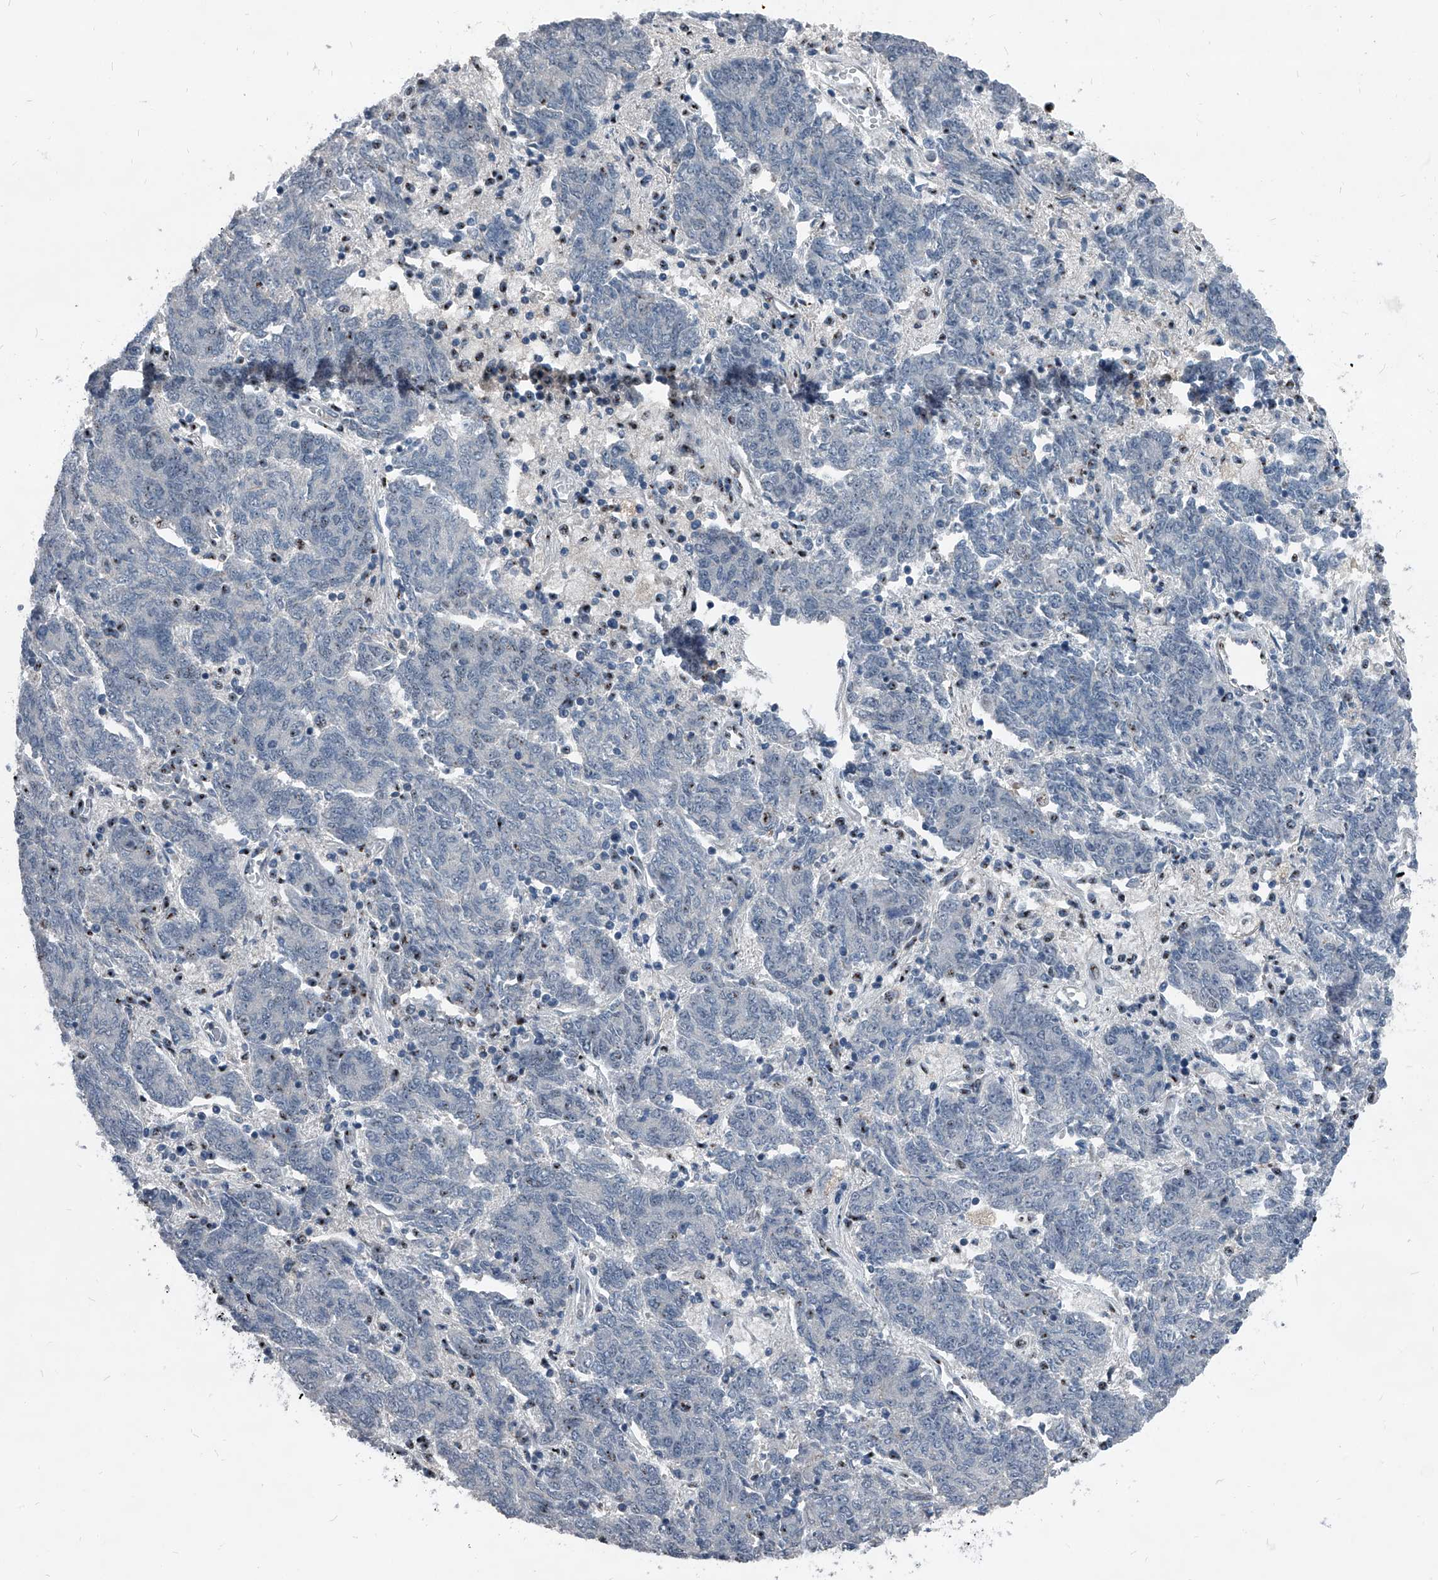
{"staining": {"intensity": "negative", "quantity": "none", "location": "none"}, "tissue": "endometrial cancer", "cell_type": "Tumor cells", "image_type": "cancer", "snomed": [{"axis": "morphology", "description": "Adenocarcinoma, NOS"}, {"axis": "topography", "description": "Endometrium"}], "caption": "Photomicrograph shows no protein expression in tumor cells of adenocarcinoma (endometrial) tissue. (DAB (3,3'-diaminobenzidine) immunohistochemistry with hematoxylin counter stain).", "gene": "MEN1", "patient": {"sex": "female", "age": 80}}